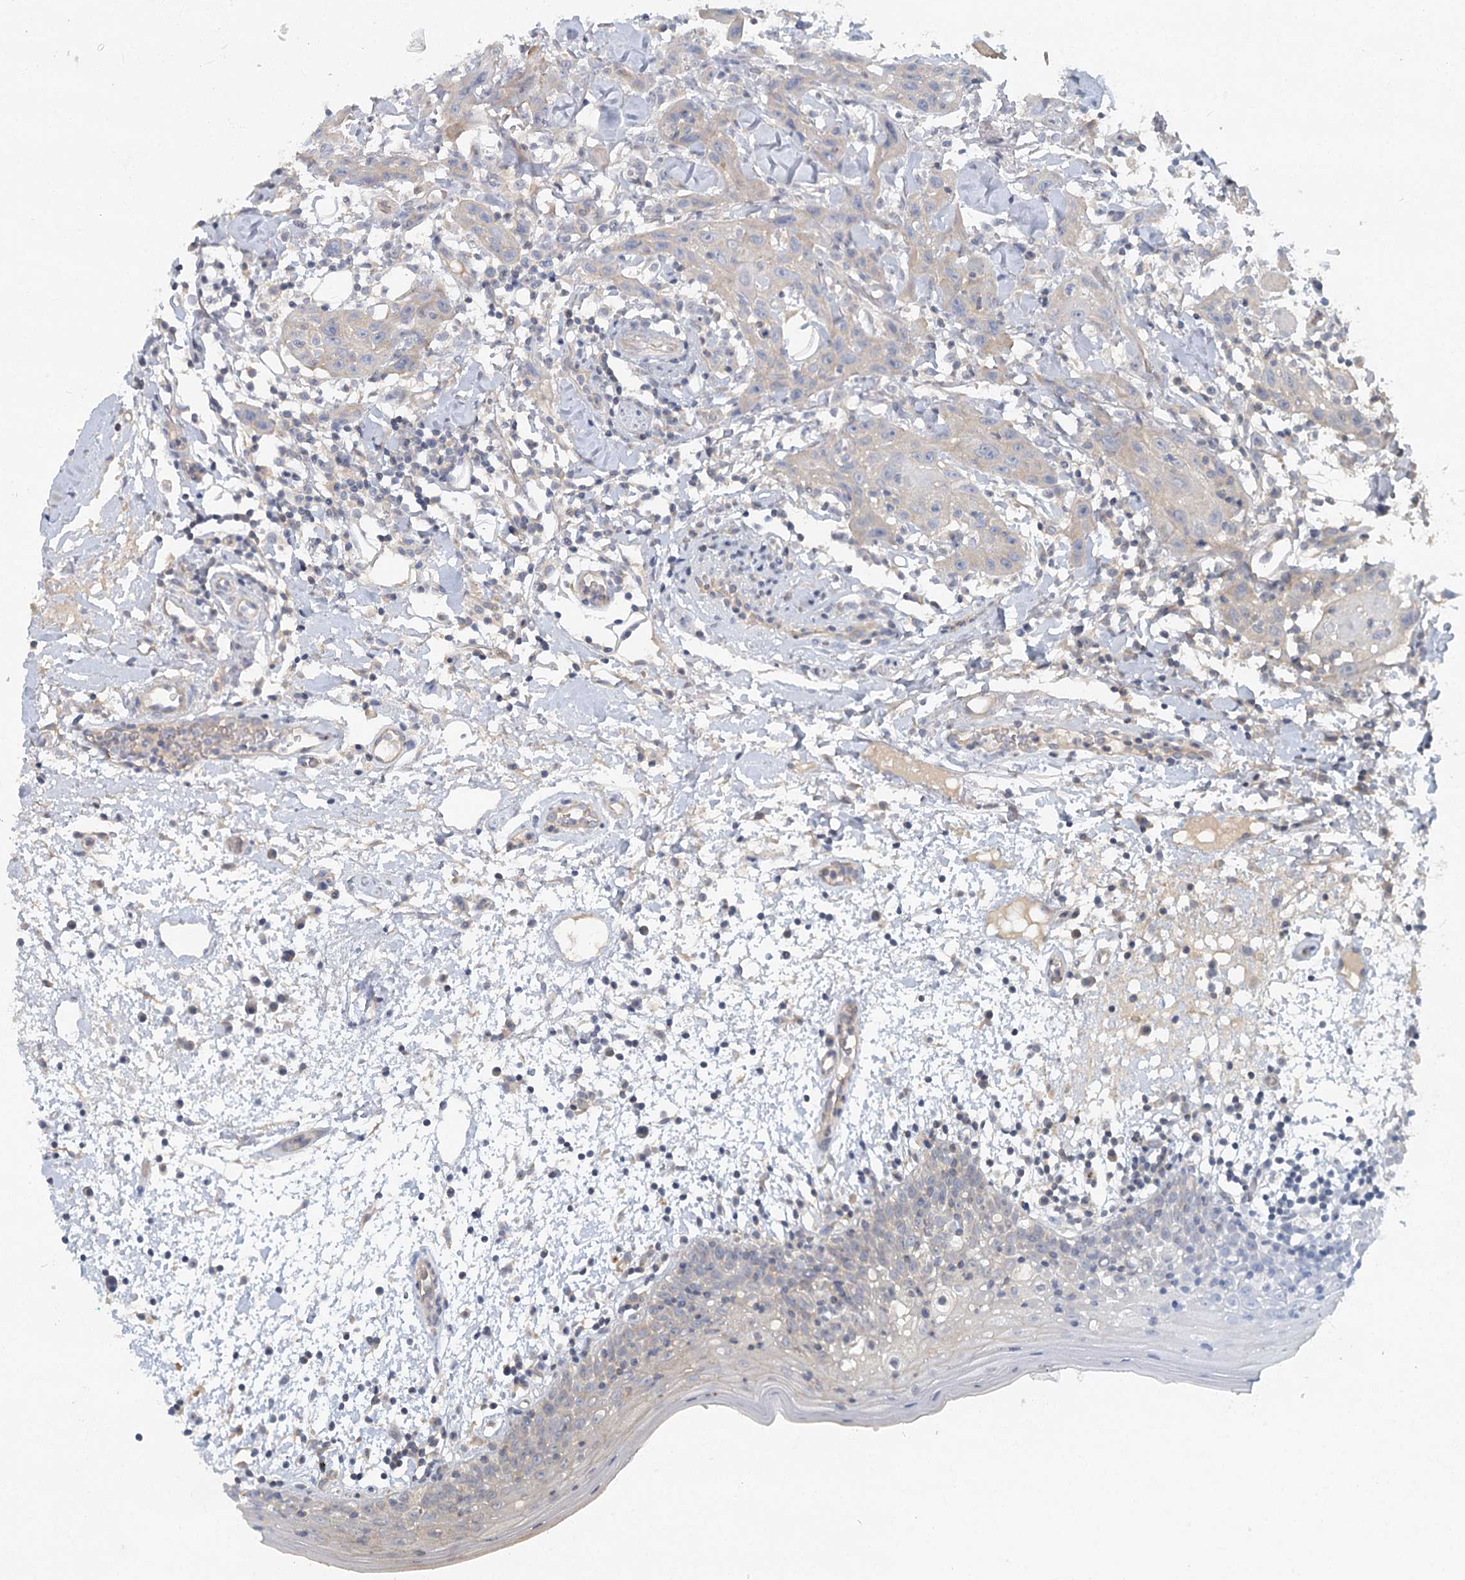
{"staining": {"intensity": "weak", "quantity": "<25%", "location": "cytoplasmic/membranous"}, "tissue": "oral mucosa", "cell_type": "Squamous epithelial cells", "image_type": "normal", "snomed": [{"axis": "morphology", "description": "Normal tissue, NOS"}, {"axis": "morphology", "description": "Squamous cell carcinoma, NOS"}, {"axis": "topography", "description": "Skeletal muscle"}, {"axis": "topography", "description": "Oral tissue"}], "caption": "Histopathology image shows no protein positivity in squamous epithelial cells of unremarkable oral mucosa.", "gene": "DNMBP", "patient": {"sex": "male", "age": 71}}